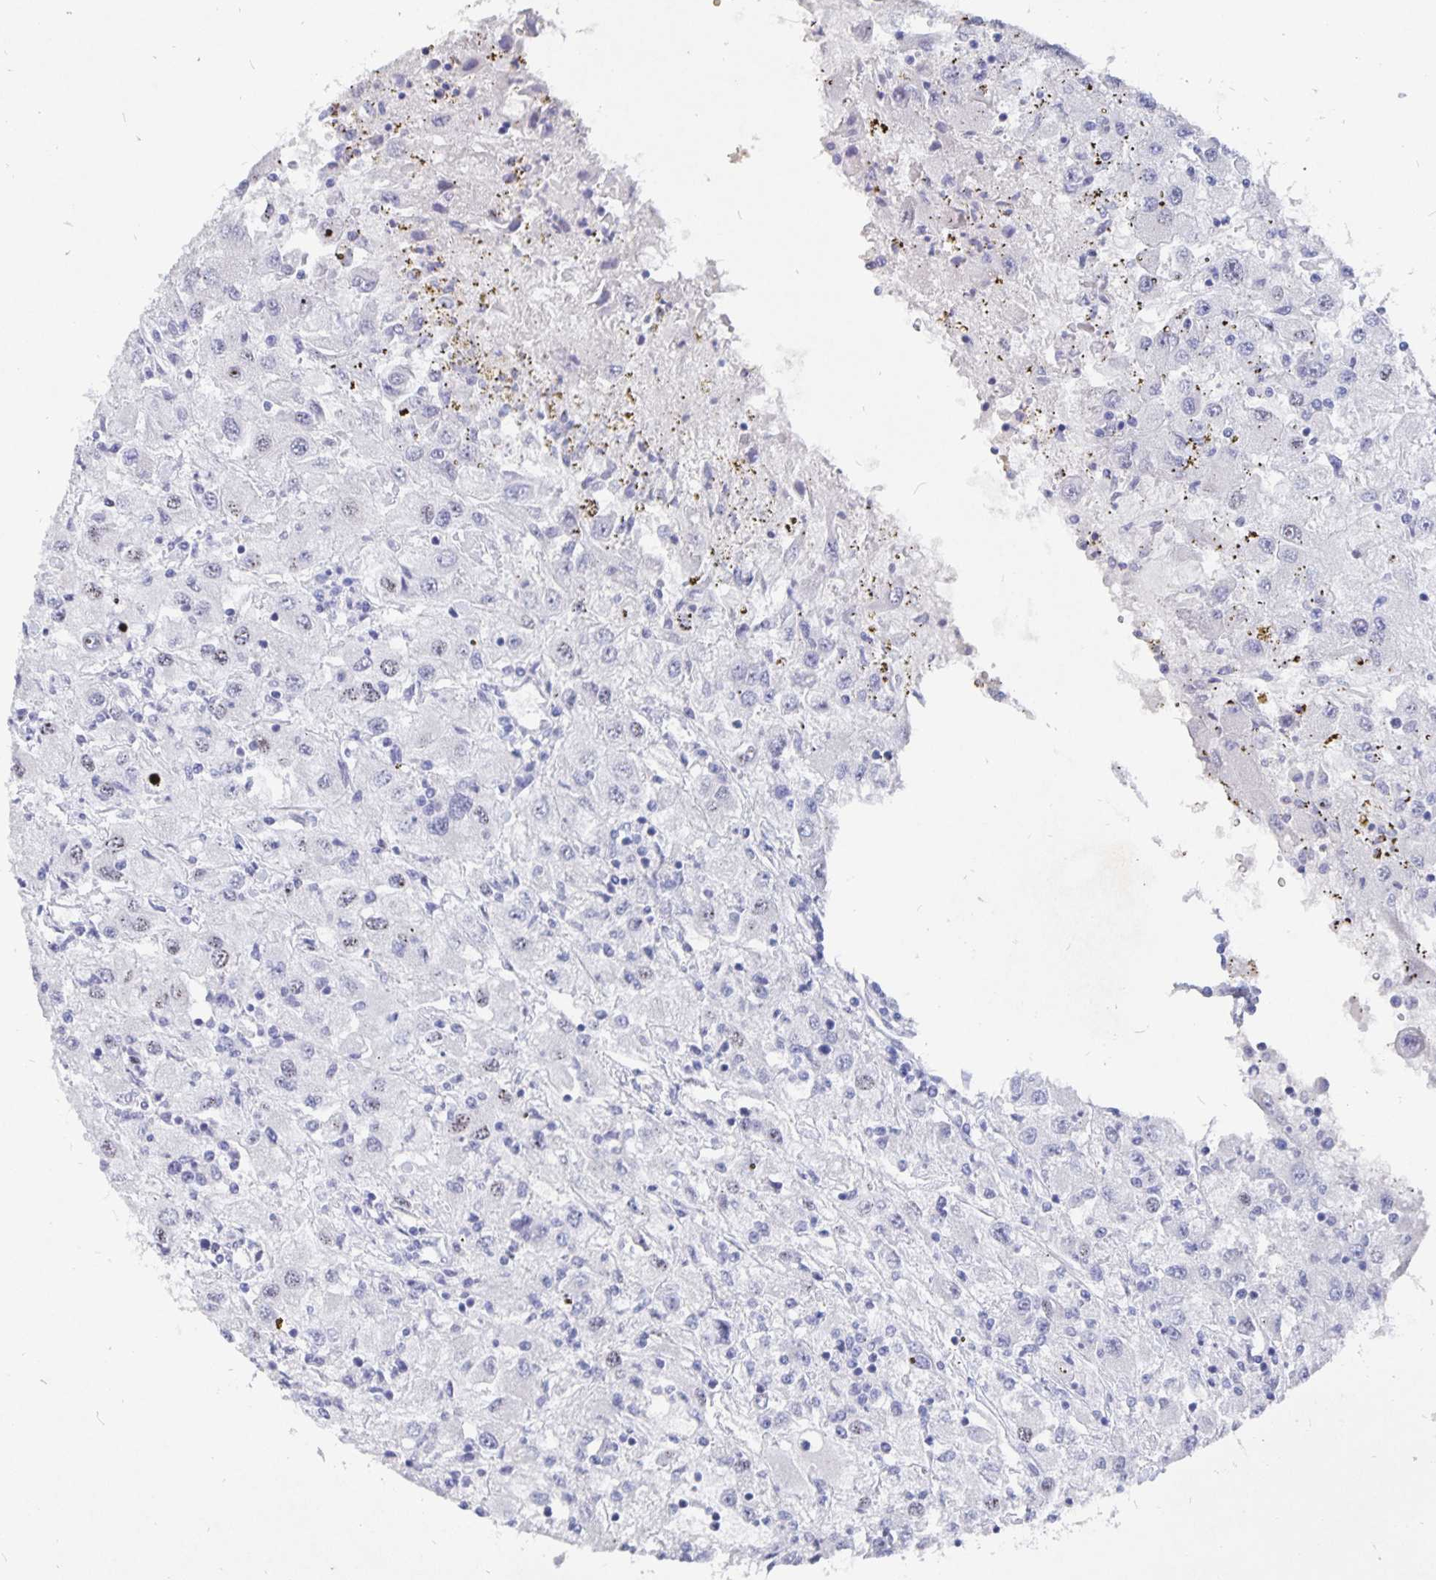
{"staining": {"intensity": "negative", "quantity": "none", "location": "none"}, "tissue": "renal cancer", "cell_type": "Tumor cells", "image_type": "cancer", "snomed": [{"axis": "morphology", "description": "Adenocarcinoma, NOS"}, {"axis": "topography", "description": "Kidney"}], "caption": "There is no significant expression in tumor cells of renal adenocarcinoma.", "gene": "SMOC1", "patient": {"sex": "female", "age": 67}}